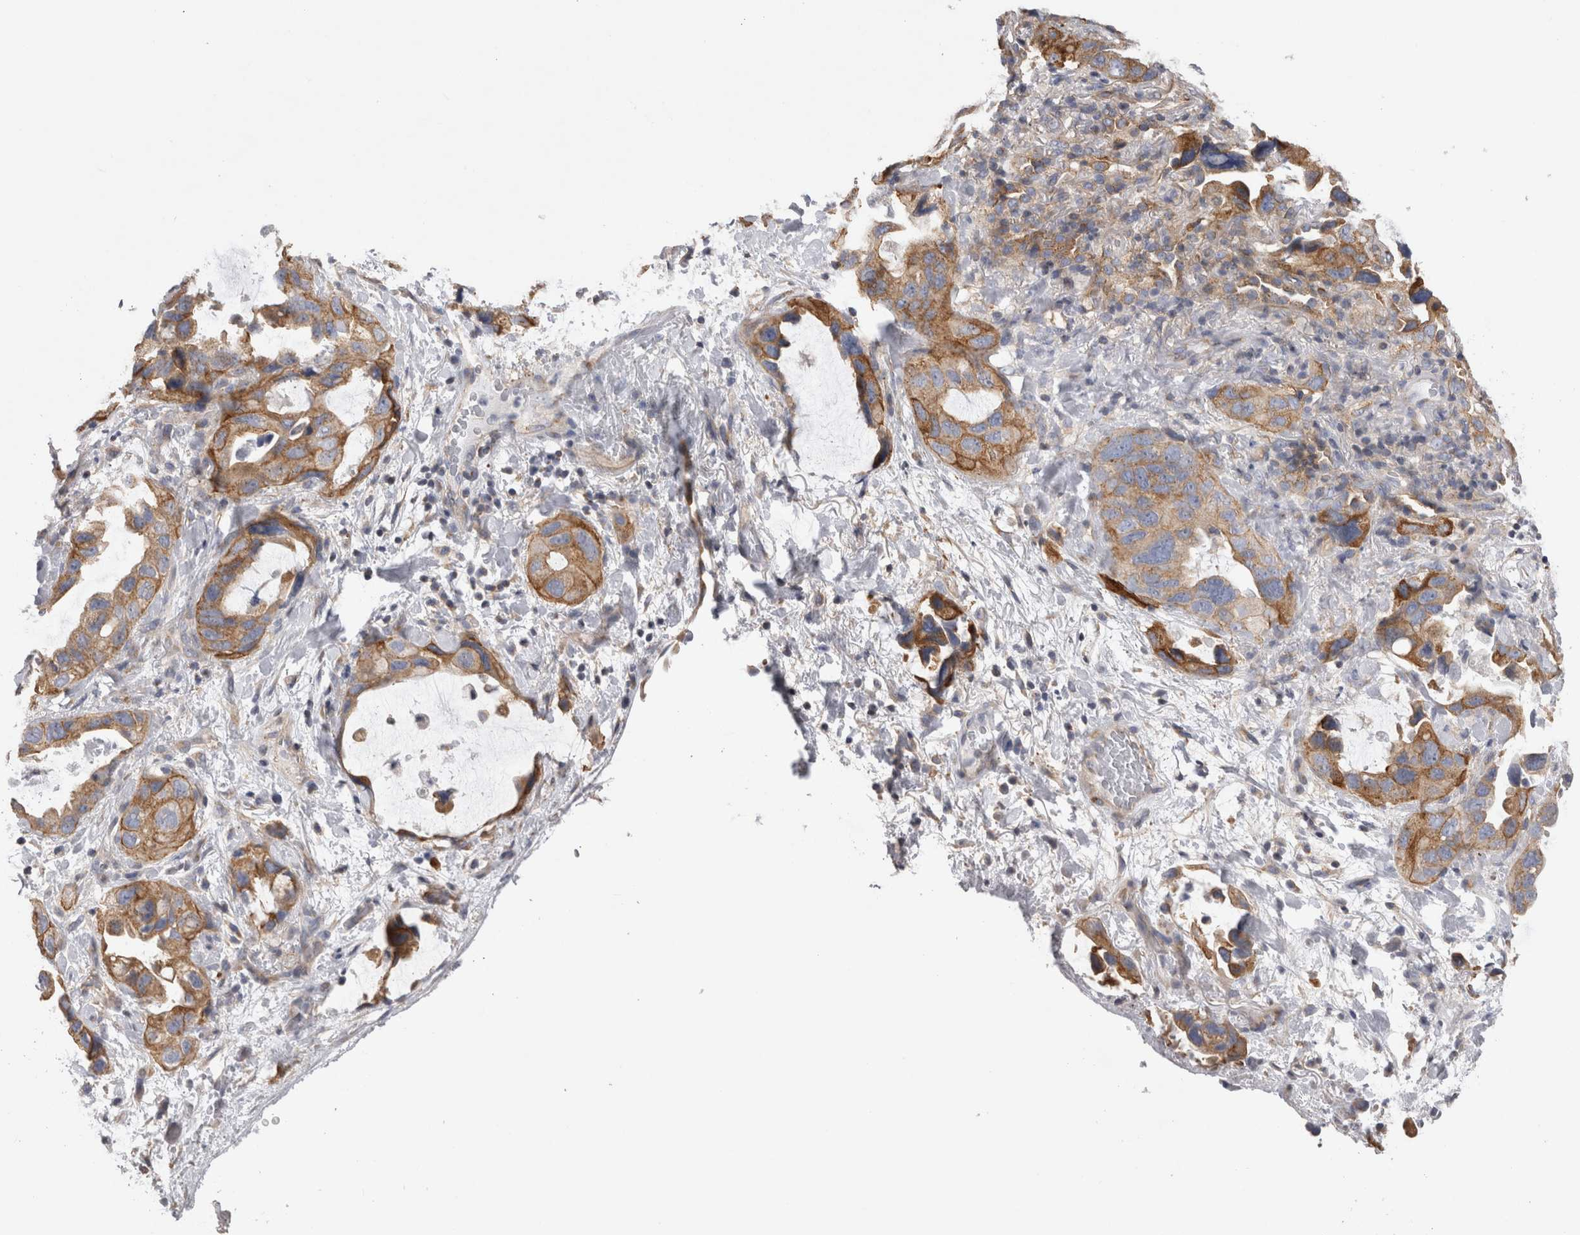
{"staining": {"intensity": "moderate", "quantity": "25%-75%", "location": "cytoplasmic/membranous"}, "tissue": "lung cancer", "cell_type": "Tumor cells", "image_type": "cancer", "snomed": [{"axis": "morphology", "description": "Squamous cell carcinoma, NOS"}, {"axis": "topography", "description": "Lung"}], "caption": "Squamous cell carcinoma (lung) stained for a protein shows moderate cytoplasmic/membranous positivity in tumor cells.", "gene": "ATXN3", "patient": {"sex": "female", "age": 73}}